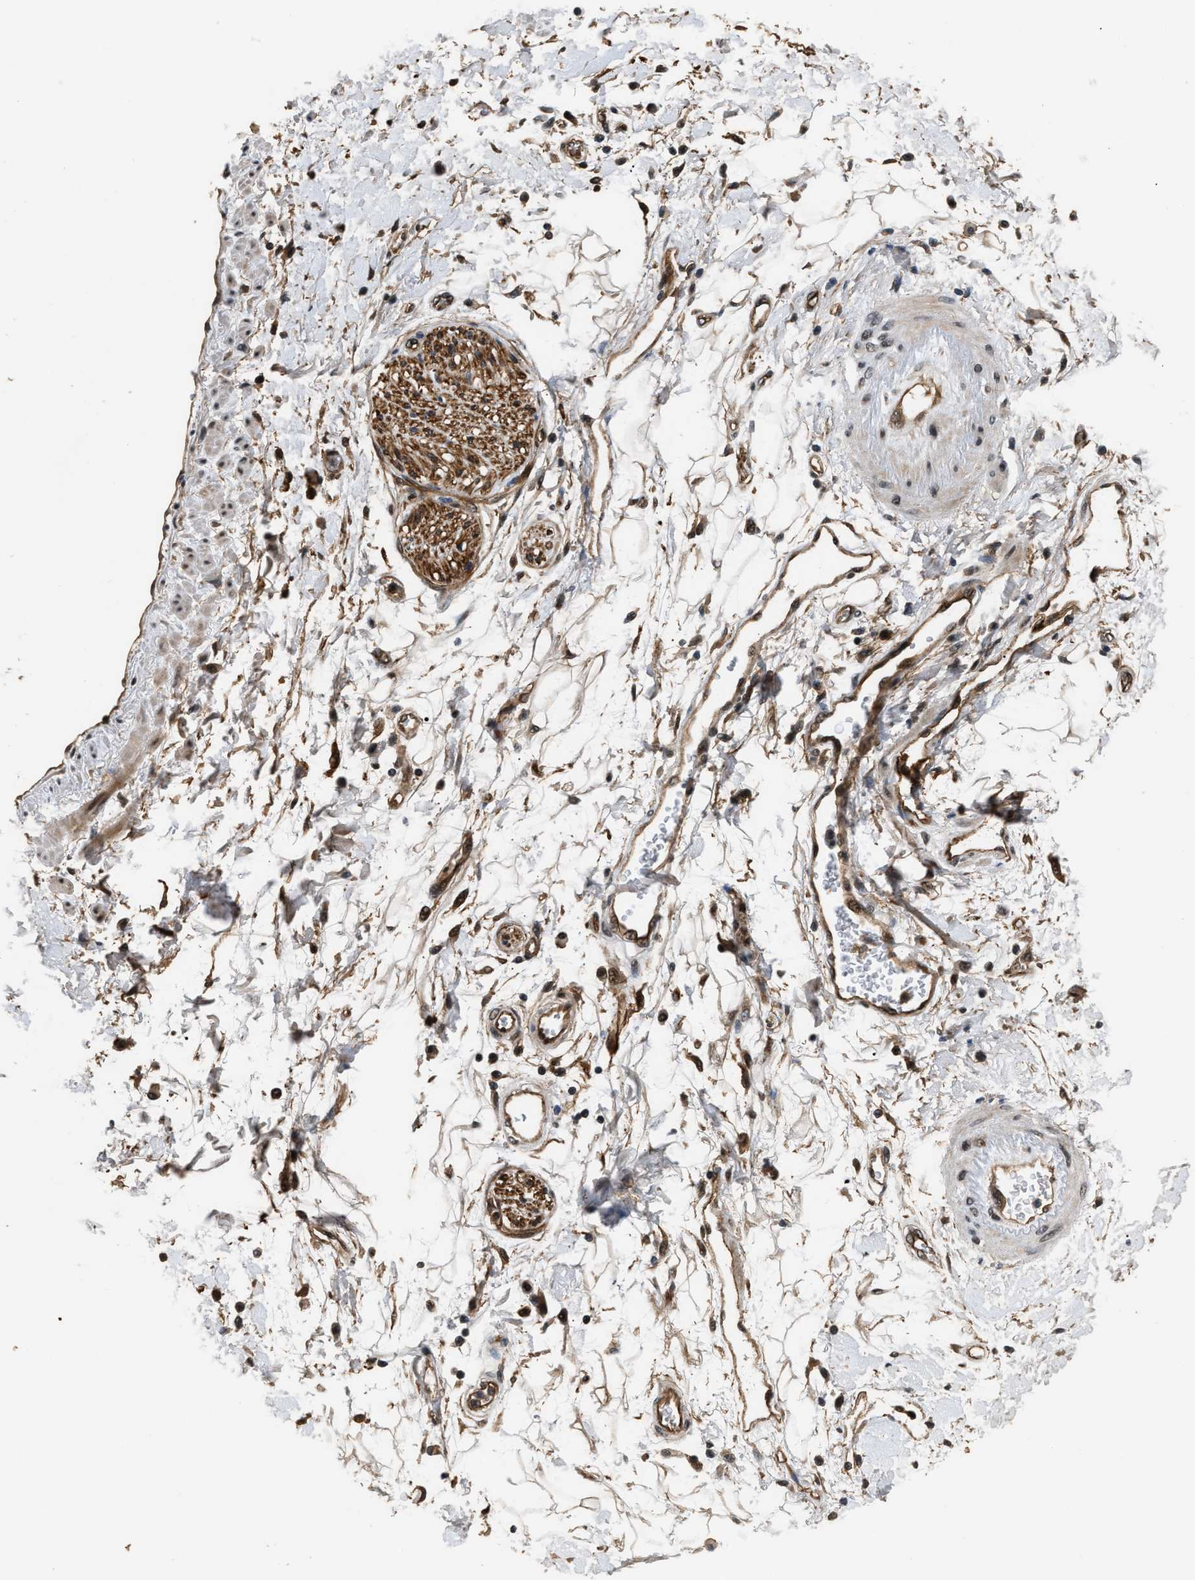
{"staining": {"intensity": "moderate", "quantity": "25%-75%", "location": "nuclear"}, "tissue": "adipose tissue", "cell_type": "Adipocytes", "image_type": "normal", "snomed": [{"axis": "morphology", "description": "Normal tissue, NOS"}, {"axis": "morphology", "description": "Adenocarcinoma, NOS"}, {"axis": "topography", "description": "Duodenum"}, {"axis": "topography", "description": "Peripheral nerve tissue"}], "caption": "Immunohistochemical staining of benign adipose tissue demonstrates moderate nuclear protein expression in approximately 25%-75% of adipocytes. The protein of interest is shown in brown color, while the nuclei are stained blue.", "gene": "COPS2", "patient": {"sex": "female", "age": 60}}